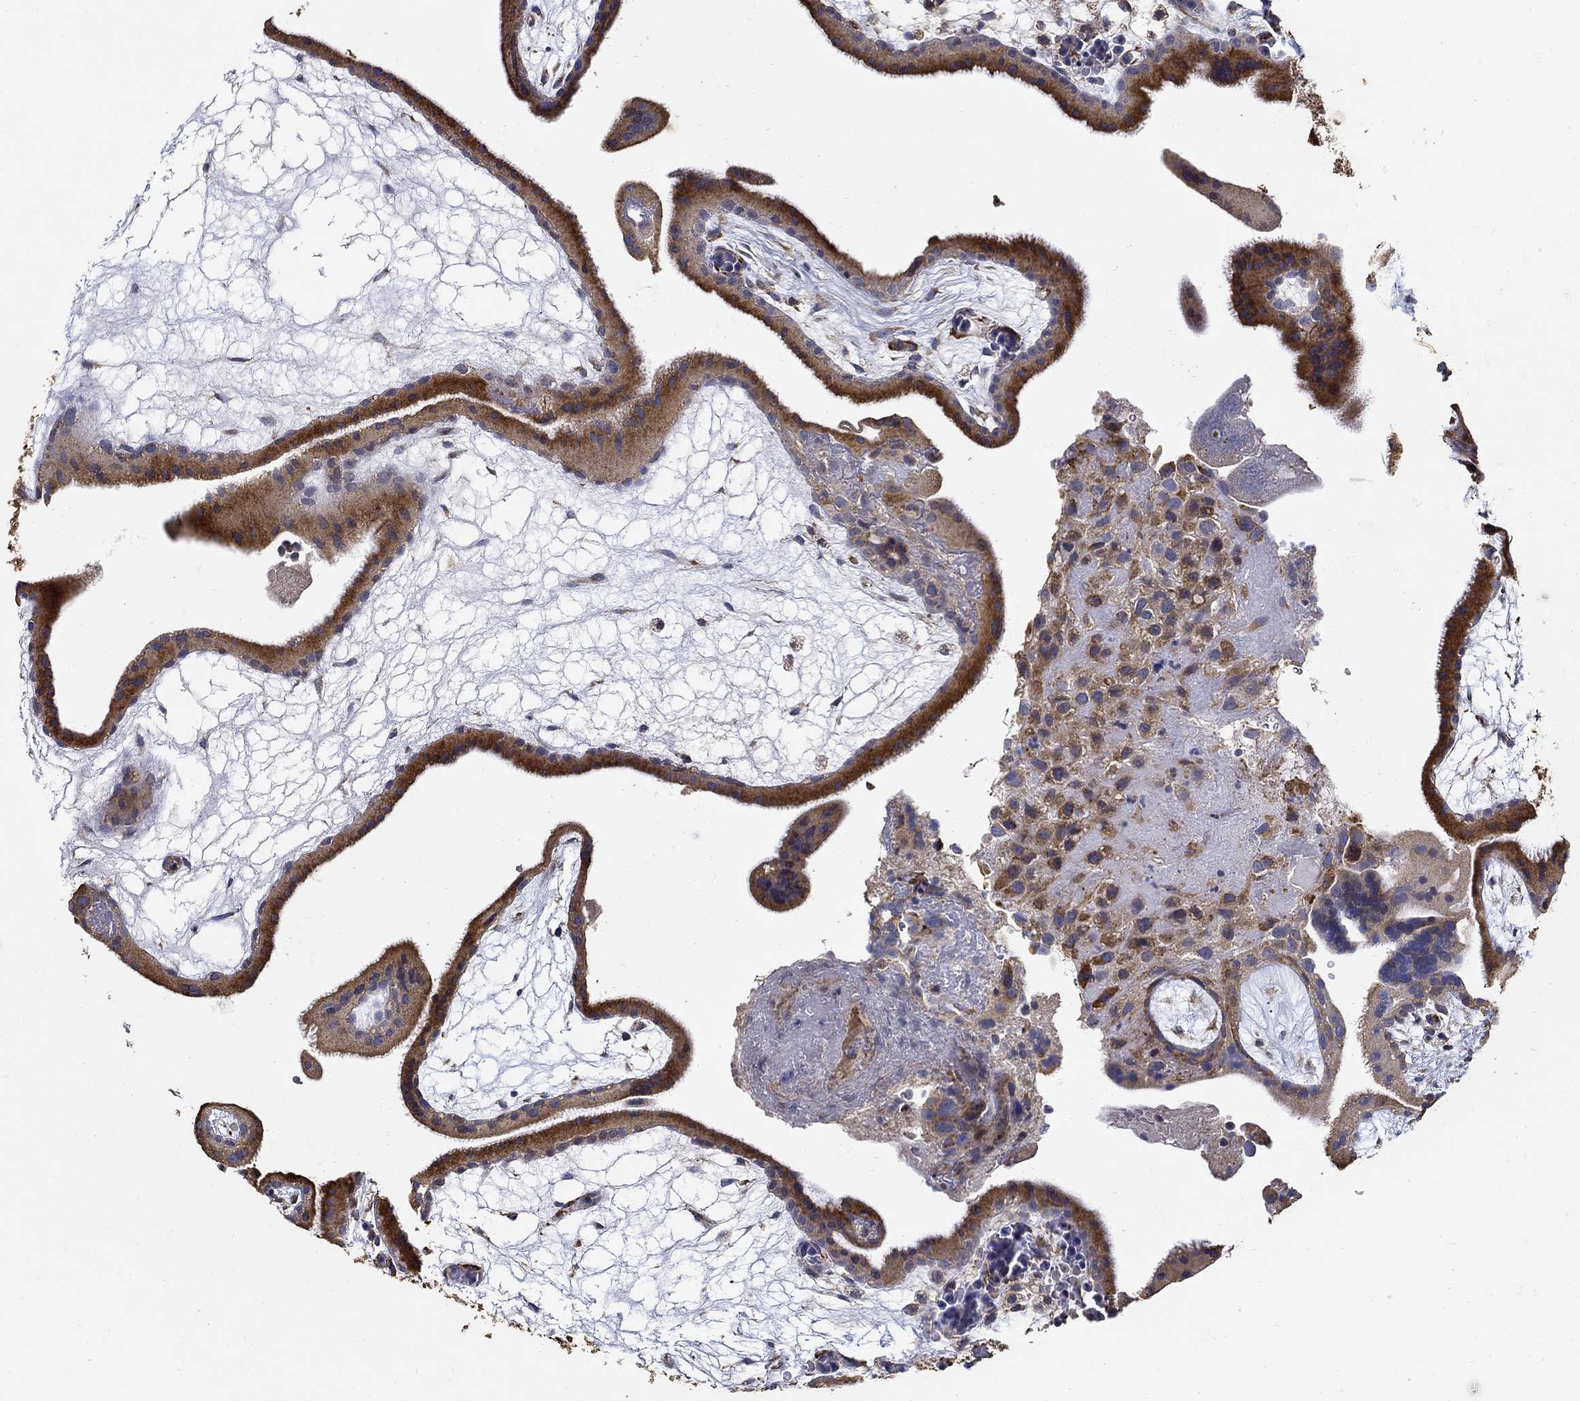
{"staining": {"intensity": "weak", "quantity": ">75%", "location": "cytoplasmic/membranous"}, "tissue": "placenta", "cell_type": "Decidual cells", "image_type": "normal", "snomed": [{"axis": "morphology", "description": "Normal tissue, NOS"}, {"axis": "topography", "description": "Placenta"}], "caption": "Decidual cells reveal low levels of weak cytoplasmic/membranous positivity in approximately >75% of cells in normal human placenta. The staining is performed using DAB brown chromogen to label protein expression. The nuclei are counter-stained blue using hematoxylin.", "gene": "EMILIN3", "patient": {"sex": "female", "age": 19}}